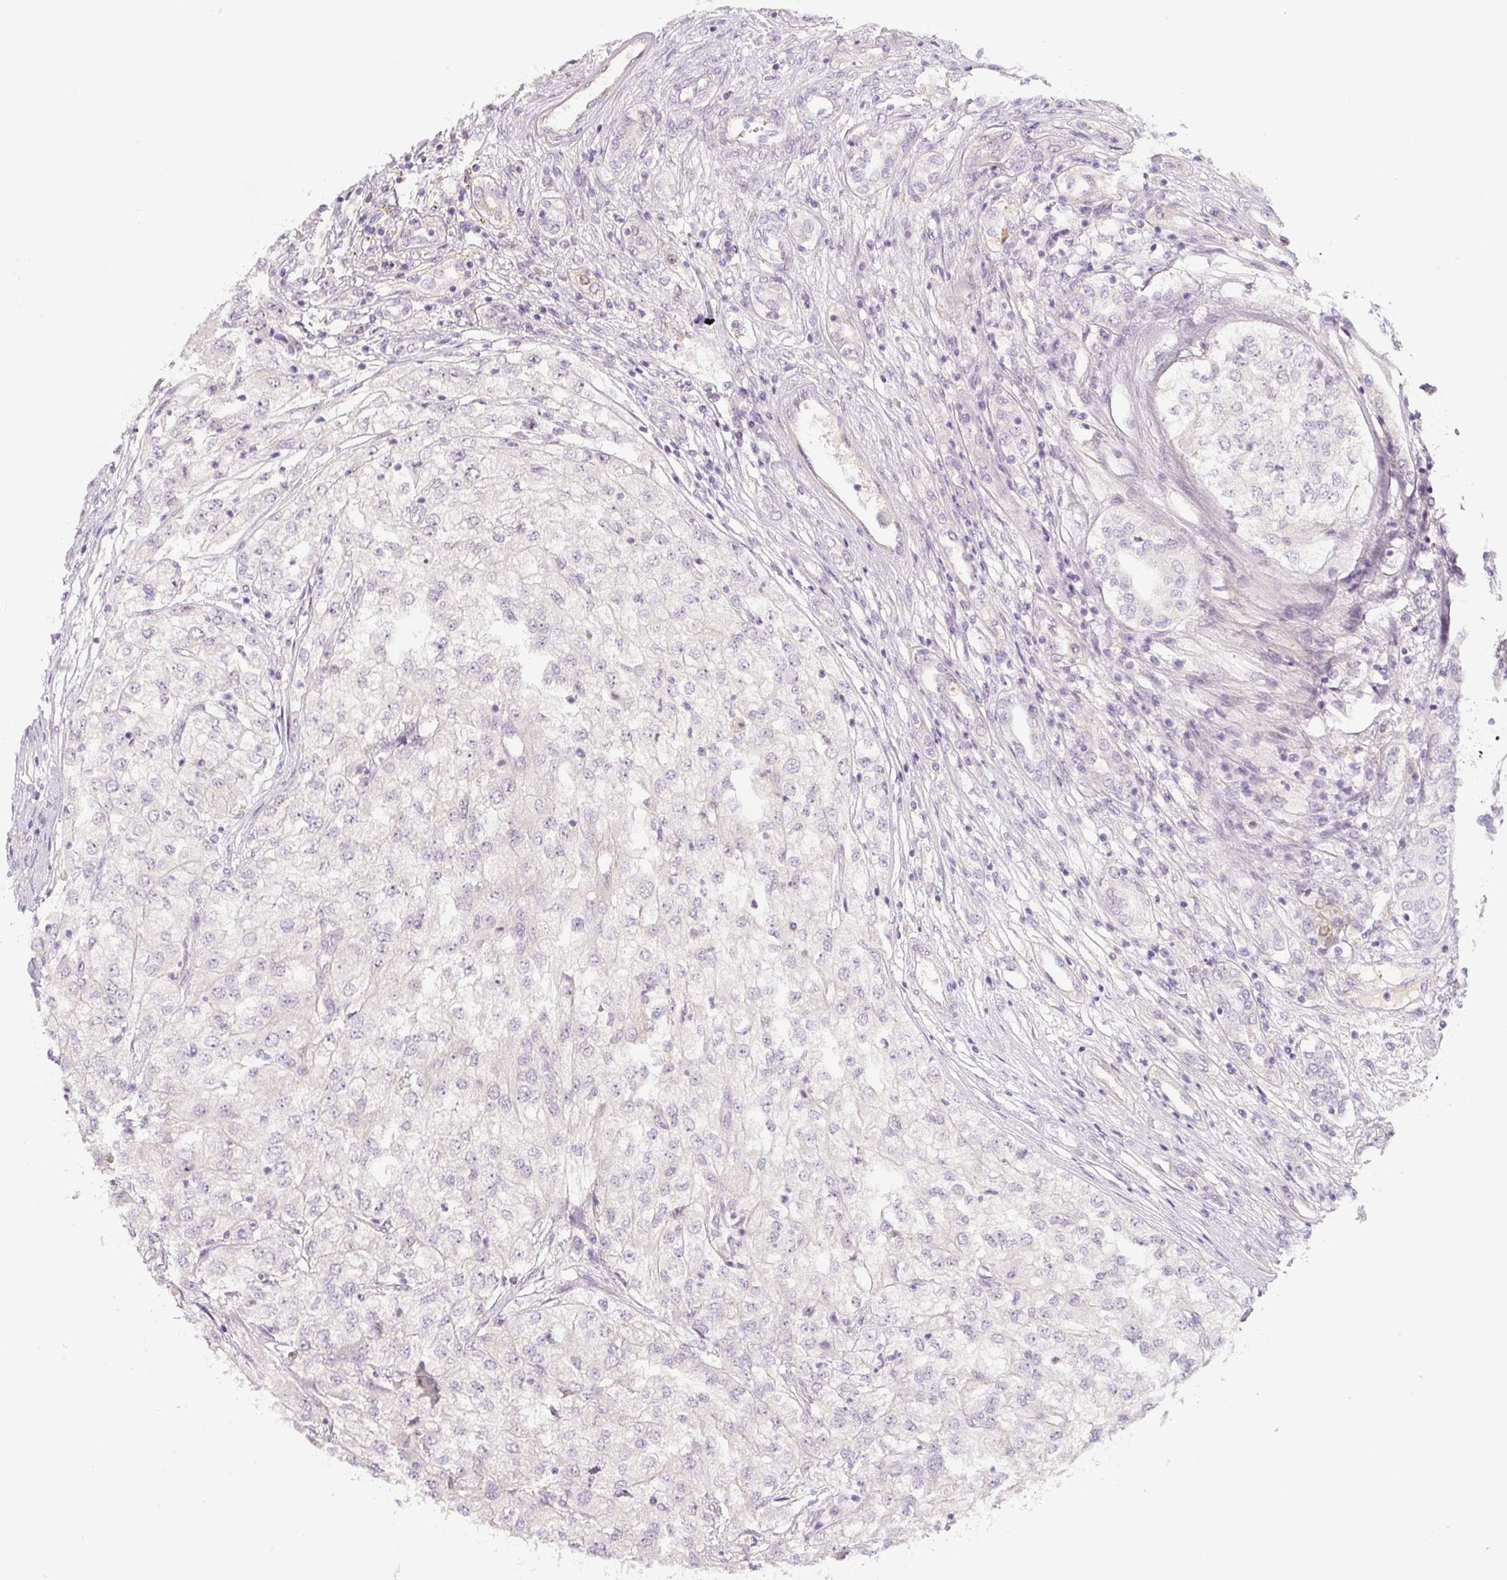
{"staining": {"intensity": "negative", "quantity": "none", "location": "none"}, "tissue": "renal cancer", "cell_type": "Tumor cells", "image_type": "cancer", "snomed": [{"axis": "morphology", "description": "Adenocarcinoma, NOS"}, {"axis": "topography", "description": "Kidney"}], "caption": "A high-resolution histopathology image shows IHC staining of adenocarcinoma (renal), which exhibits no significant staining in tumor cells.", "gene": "PWWP3B", "patient": {"sex": "female", "age": 54}}